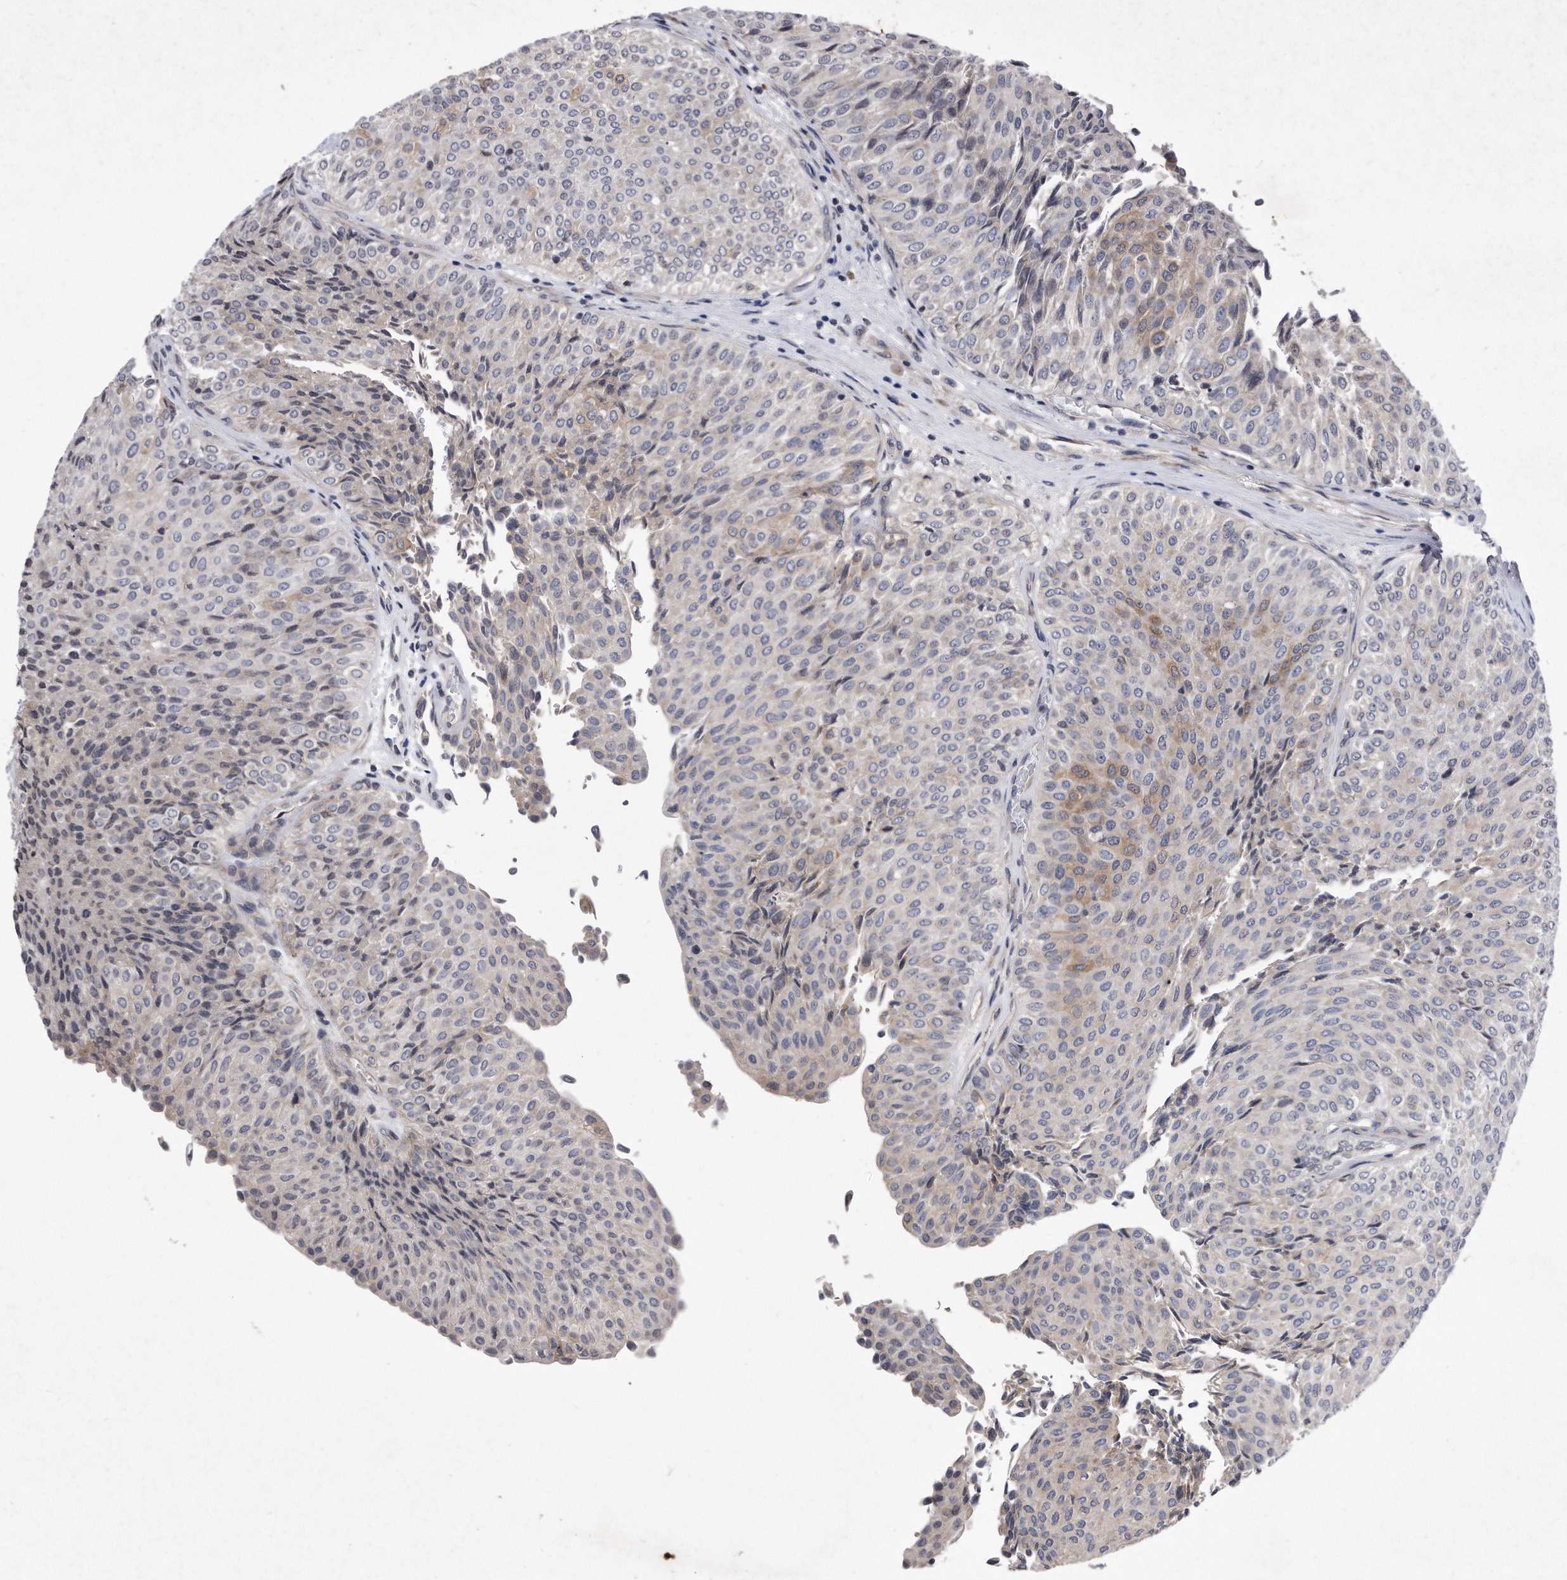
{"staining": {"intensity": "weak", "quantity": "25%-75%", "location": "cytoplasmic/membranous"}, "tissue": "urothelial cancer", "cell_type": "Tumor cells", "image_type": "cancer", "snomed": [{"axis": "morphology", "description": "Urothelial carcinoma, Low grade"}, {"axis": "topography", "description": "Urinary bladder"}], "caption": "Urothelial cancer stained for a protein reveals weak cytoplasmic/membranous positivity in tumor cells.", "gene": "DAB1", "patient": {"sex": "male", "age": 78}}